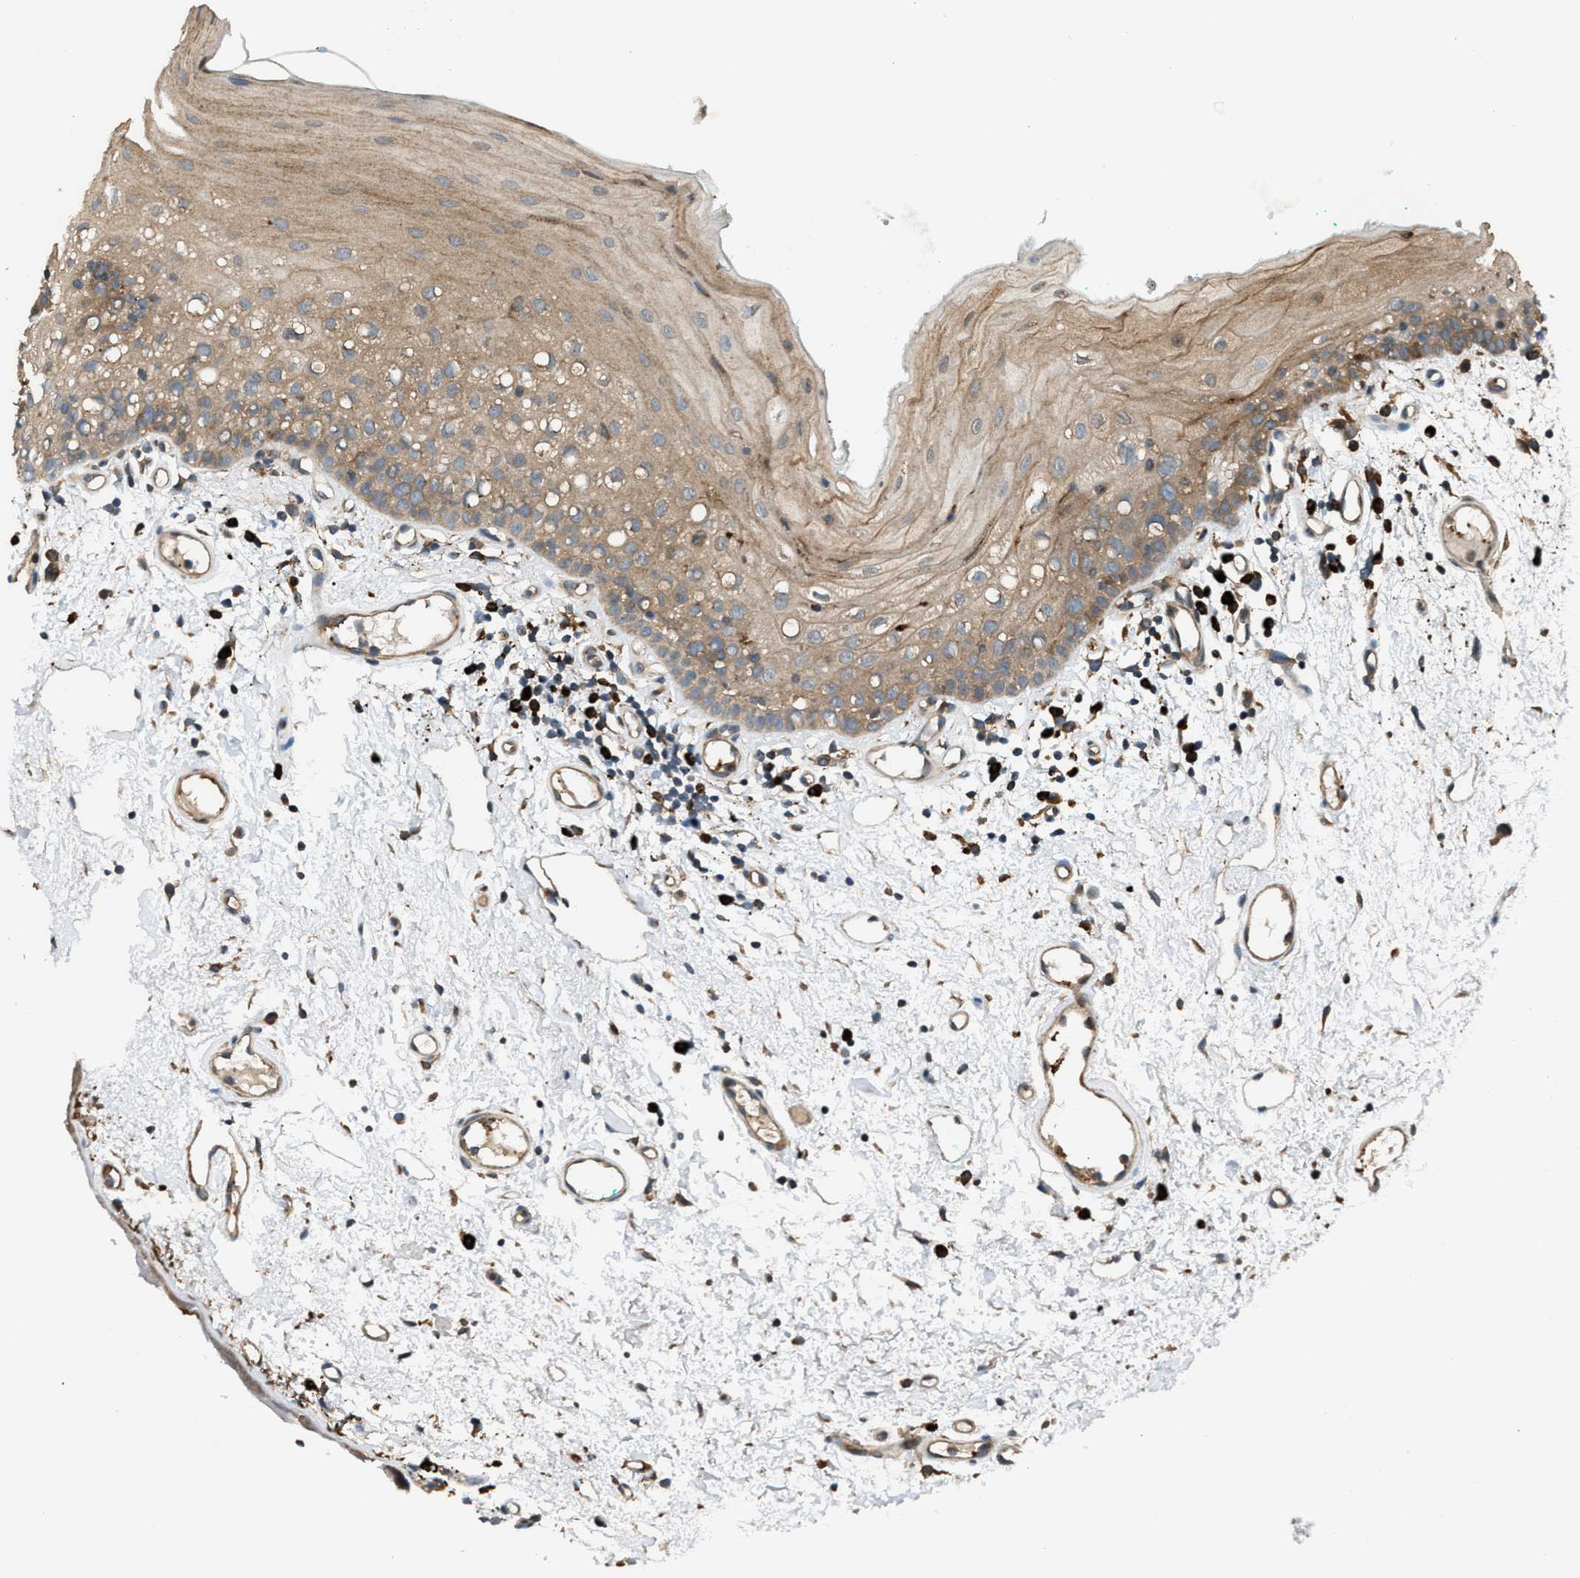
{"staining": {"intensity": "moderate", "quantity": ">75%", "location": "cytoplasmic/membranous"}, "tissue": "oral mucosa", "cell_type": "Squamous epithelial cells", "image_type": "normal", "snomed": [{"axis": "morphology", "description": "Normal tissue, NOS"}, {"axis": "morphology", "description": "Squamous cell carcinoma, NOS"}, {"axis": "topography", "description": "Oral tissue"}, {"axis": "topography", "description": "Salivary gland"}, {"axis": "topography", "description": "Head-Neck"}], "caption": "Oral mucosa stained with immunohistochemistry displays moderate cytoplasmic/membranous expression in approximately >75% of squamous epithelial cells. (IHC, brightfield microscopy, high magnification).", "gene": "BAIAP2L1", "patient": {"sex": "female", "age": 62}}